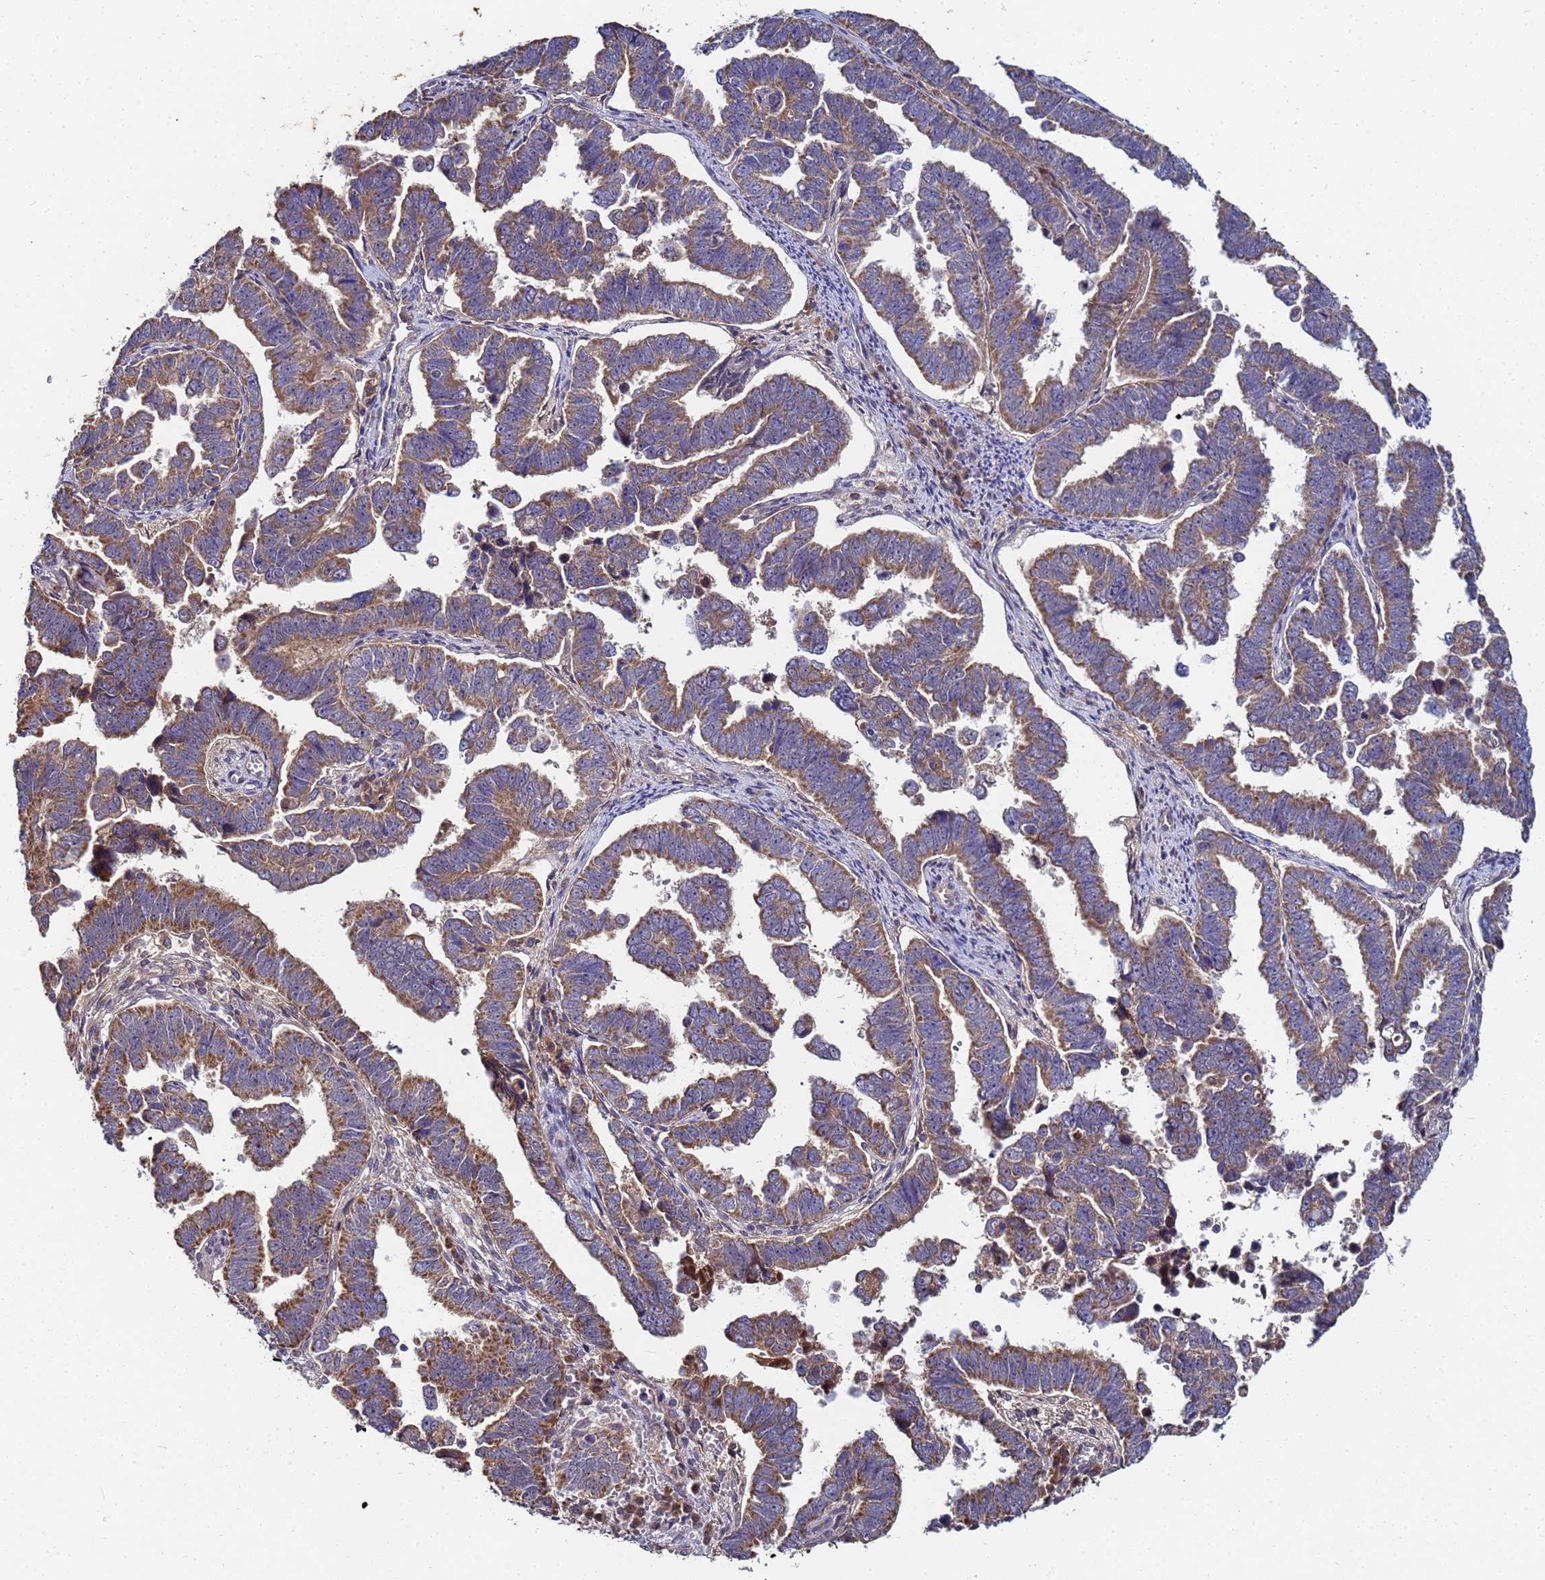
{"staining": {"intensity": "moderate", "quantity": ">75%", "location": "cytoplasmic/membranous"}, "tissue": "endometrial cancer", "cell_type": "Tumor cells", "image_type": "cancer", "snomed": [{"axis": "morphology", "description": "Adenocarcinoma, NOS"}, {"axis": "topography", "description": "Endometrium"}], "caption": "Immunohistochemical staining of human endometrial cancer (adenocarcinoma) demonstrates moderate cytoplasmic/membranous protein expression in approximately >75% of tumor cells.", "gene": "C5orf34", "patient": {"sex": "female", "age": 75}}